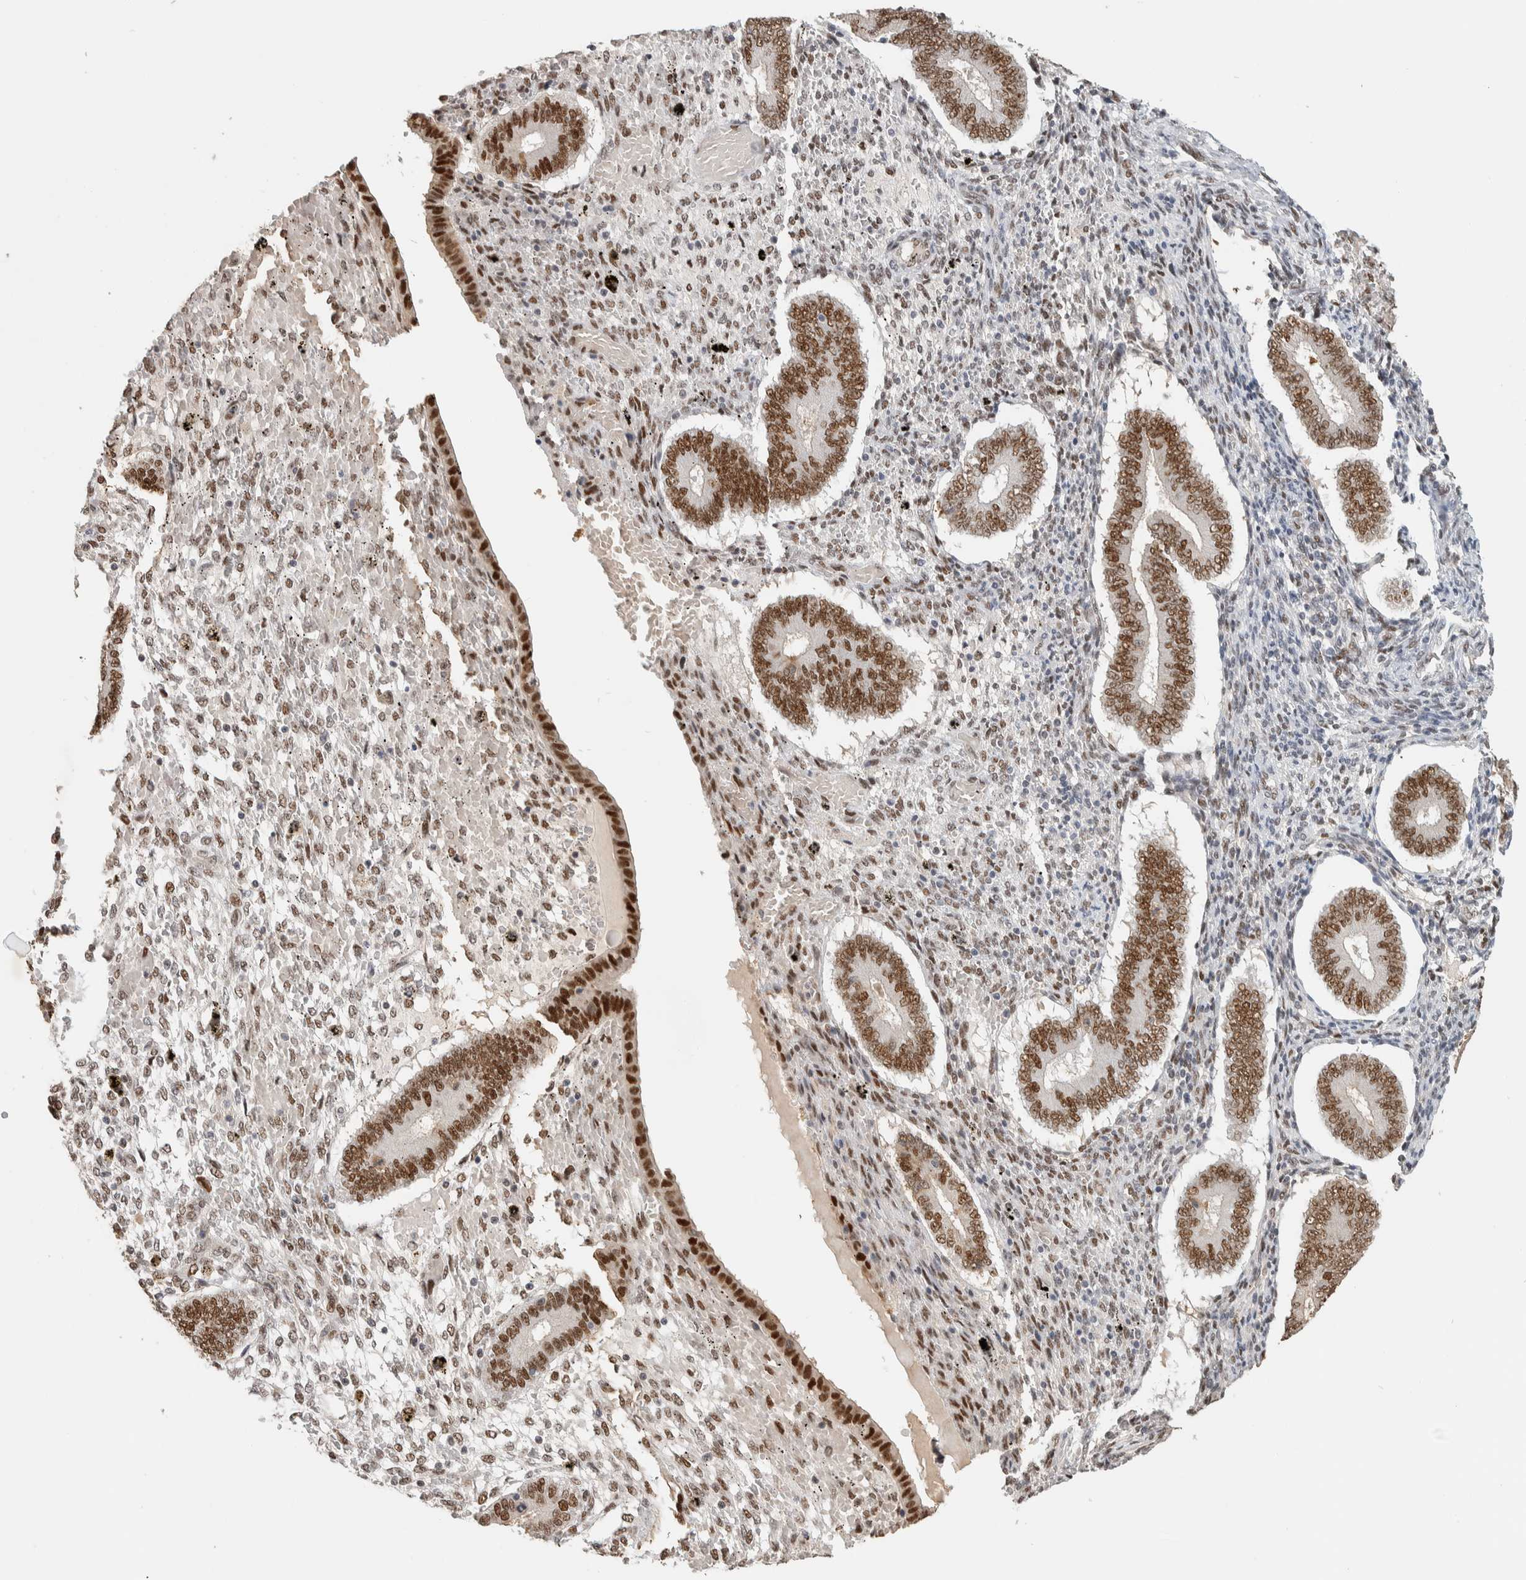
{"staining": {"intensity": "weak", "quantity": "25%-75%", "location": "nuclear"}, "tissue": "endometrium", "cell_type": "Cells in endometrial stroma", "image_type": "normal", "snomed": [{"axis": "morphology", "description": "Normal tissue, NOS"}, {"axis": "topography", "description": "Endometrium"}], "caption": "Unremarkable endometrium was stained to show a protein in brown. There is low levels of weak nuclear staining in approximately 25%-75% of cells in endometrial stroma. (DAB (3,3'-diaminobenzidine) IHC, brown staining for protein, blue staining for nuclei).", "gene": "PUS7", "patient": {"sex": "female", "age": 42}}